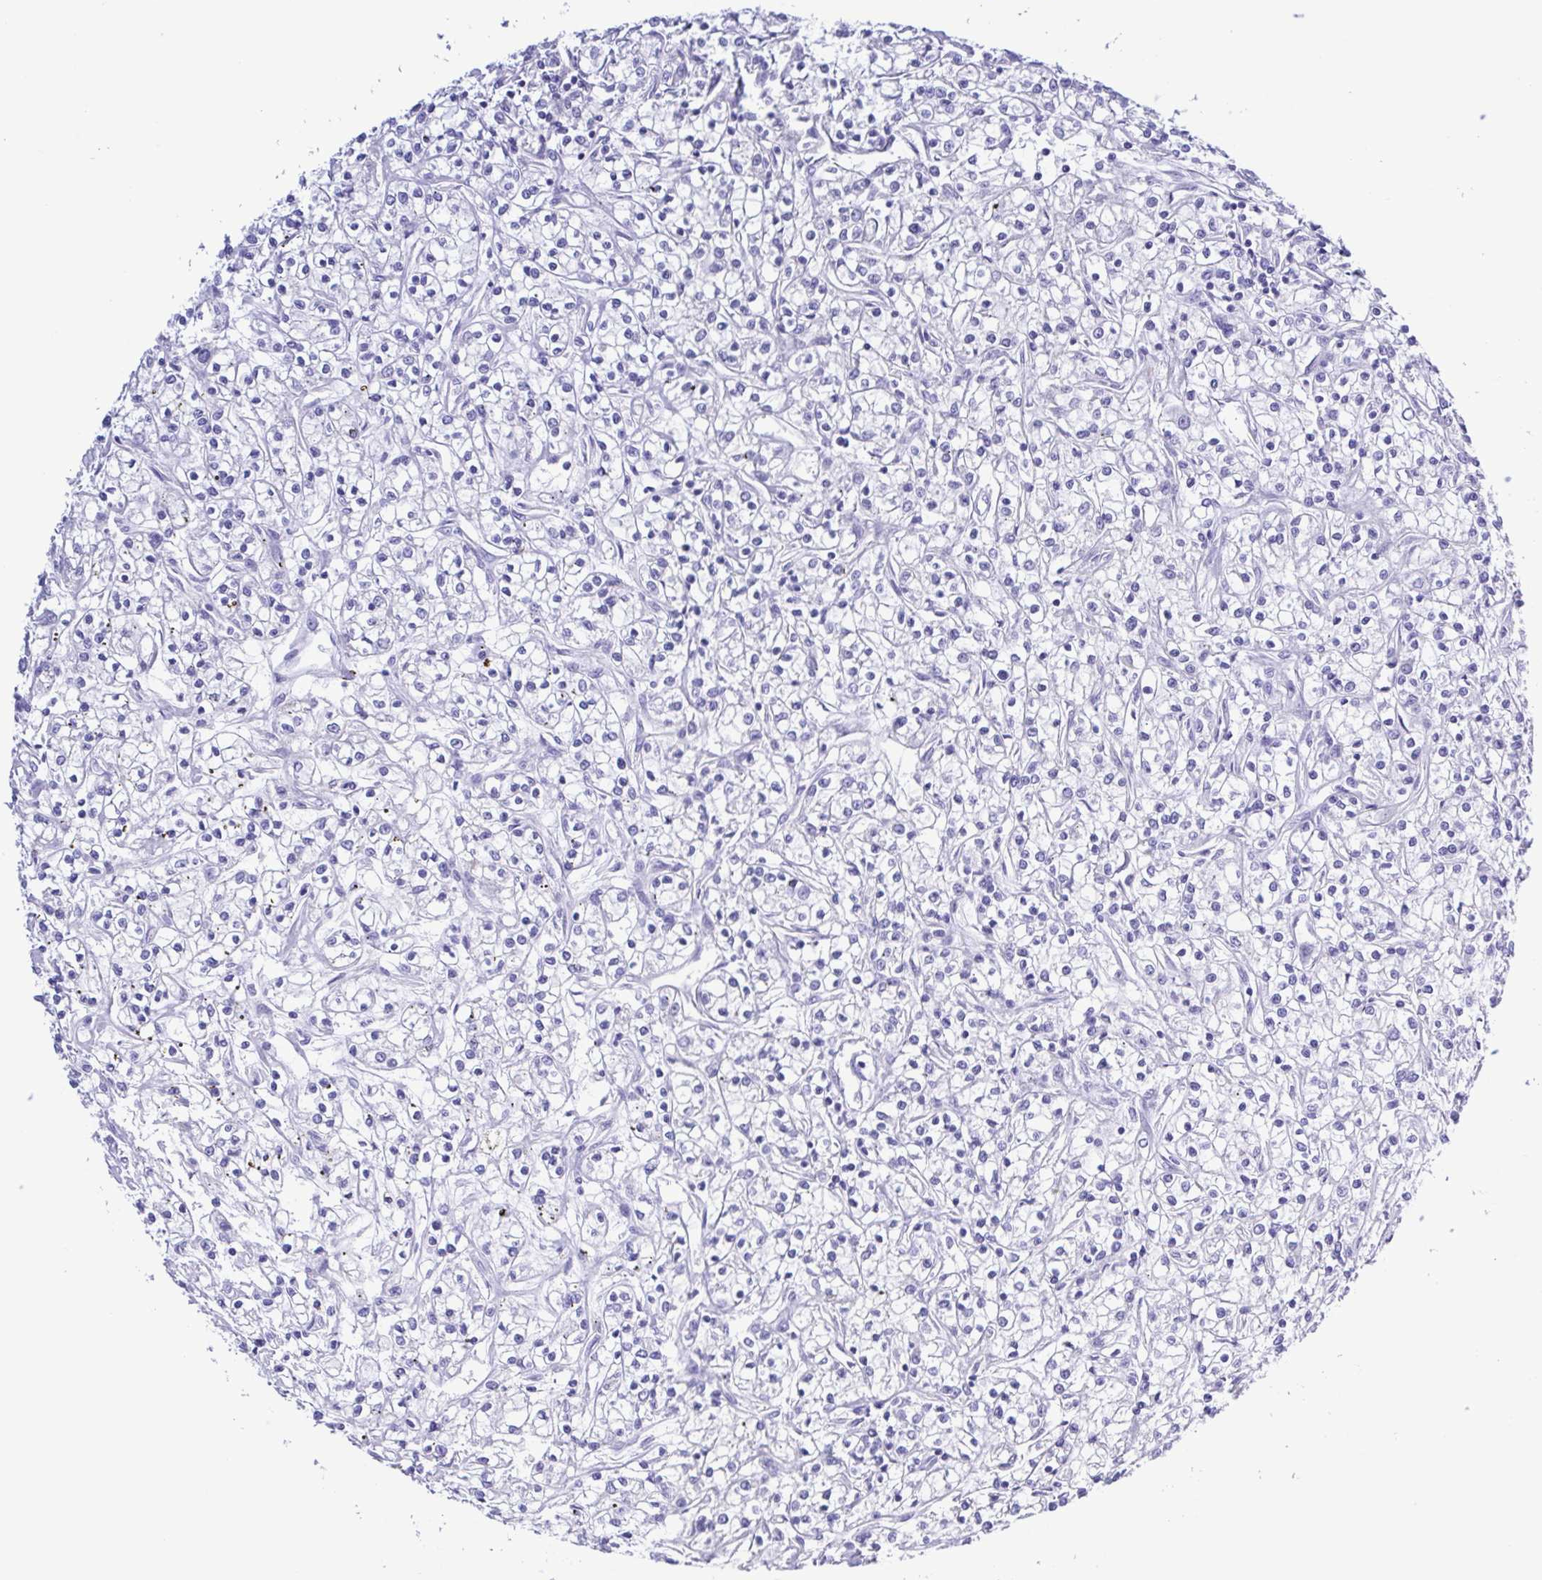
{"staining": {"intensity": "negative", "quantity": "none", "location": "none"}, "tissue": "renal cancer", "cell_type": "Tumor cells", "image_type": "cancer", "snomed": [{"axis": "morphology", "description": "Adenocarcinoma, NOS"}, {"axis": "topography", "description": "Kidney"}], "caption": "This is a image of immunohistochemistry staining of adenocarcinoma (renal), which shows no positivity in tumor cells. (DAB immunohistochemistry visualized using brightfield microscopy, high magnification).", "gene": "GABBR2", "patient": {"sex": "female", "age": 59}}